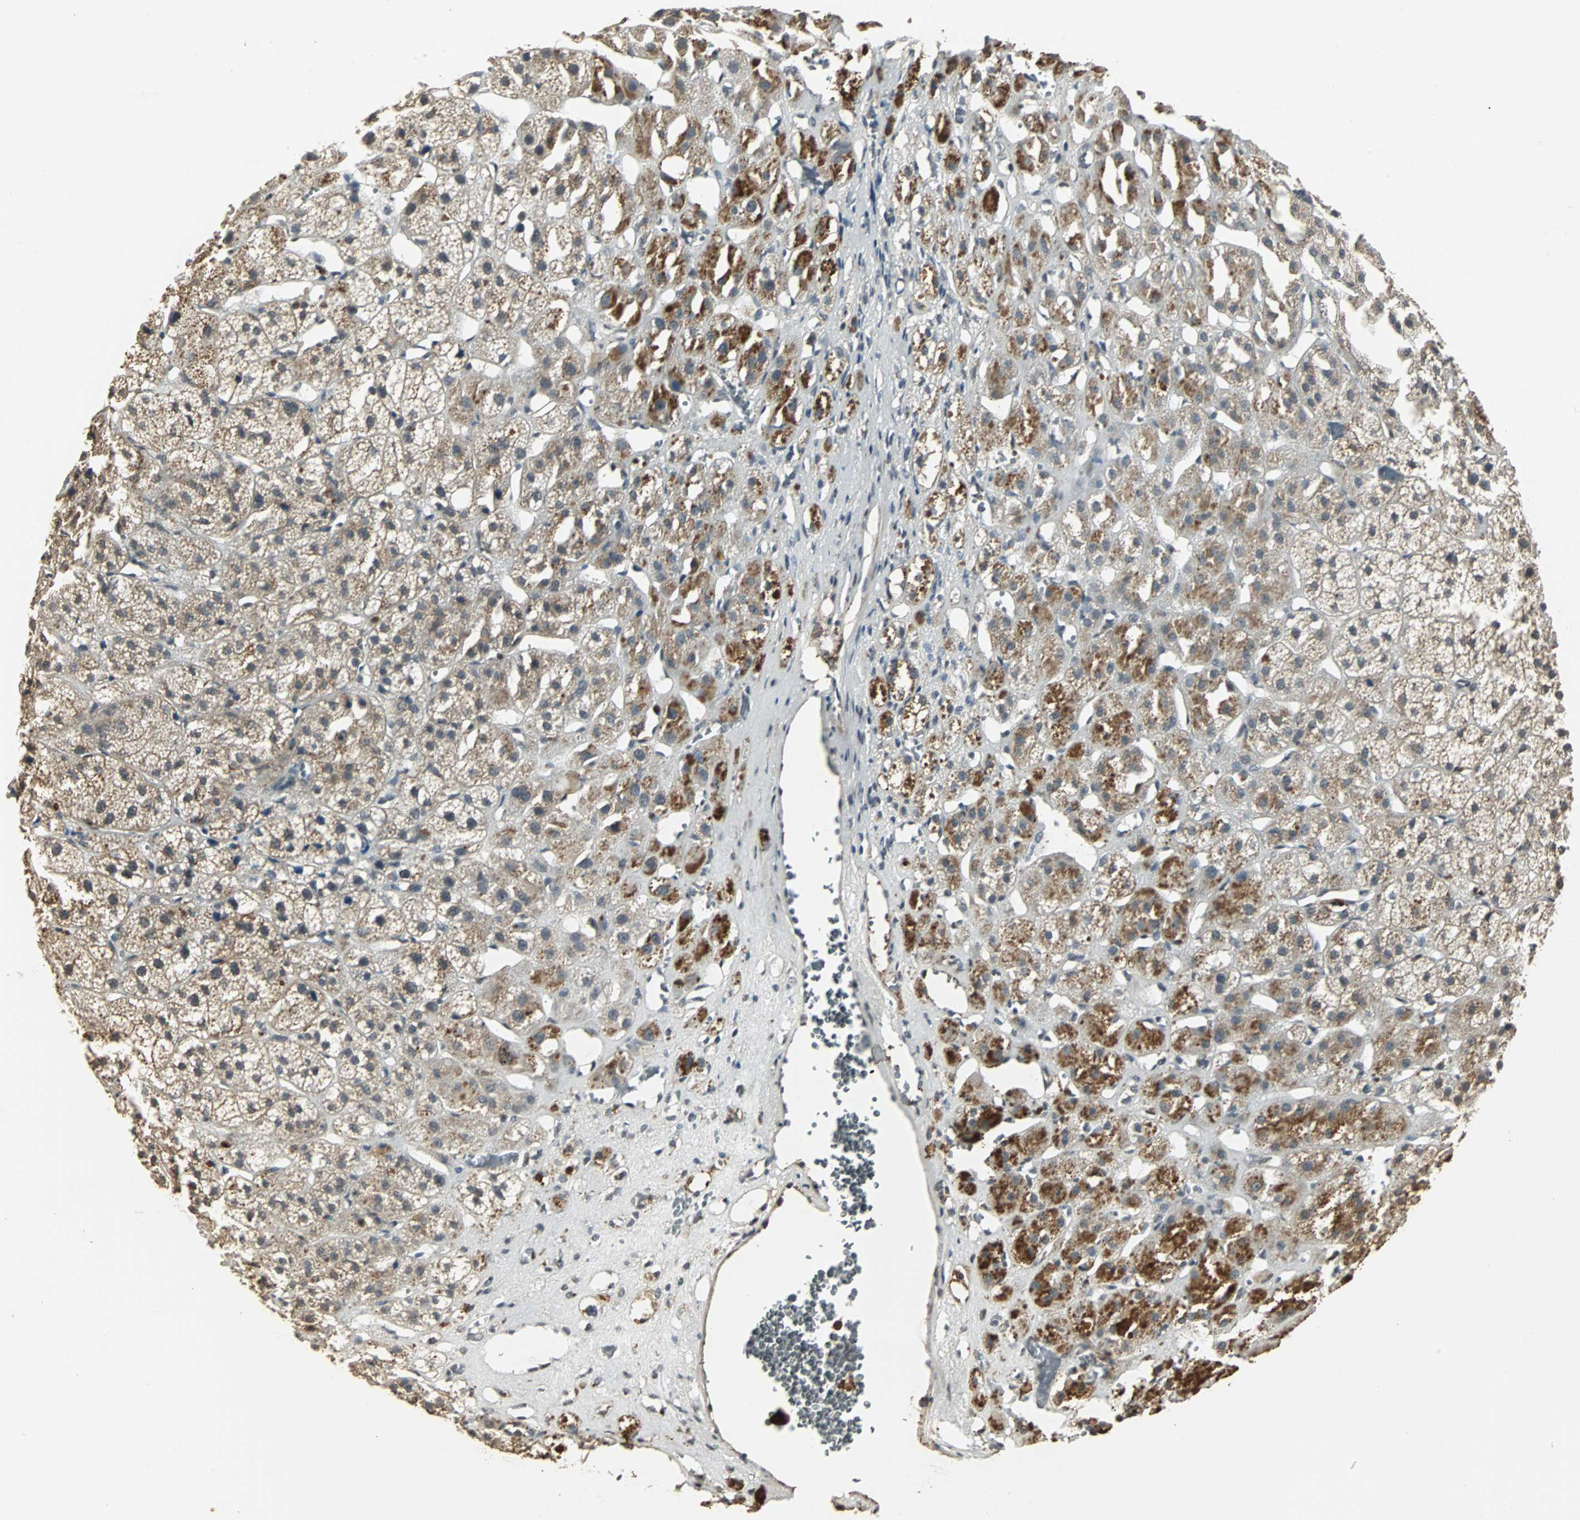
{"staining": {"intensity": "strong", "quantity": ">75%", "location": "cytoplasmic/membranous,nuclear"}, "tissue": "adrenal gland", "cell_type": "Glandular cells", "image_type": "normal", "snomed": [{"axis": "morphology", "description": "Normal tissue, NOS"}, {"axis": "topography", "description": "Adrenal gland"}], "caption": "Brown immunohistochemical staining in unremarkable human adrenal gland displays strong cytoplasmic/membranous,nuclear expression in about >75% of glandular cells. The protein is shown in brown color, while the nuclei are stained blue.", "gene": "MED4", "patient": {"sex": "female", "age": 71}}